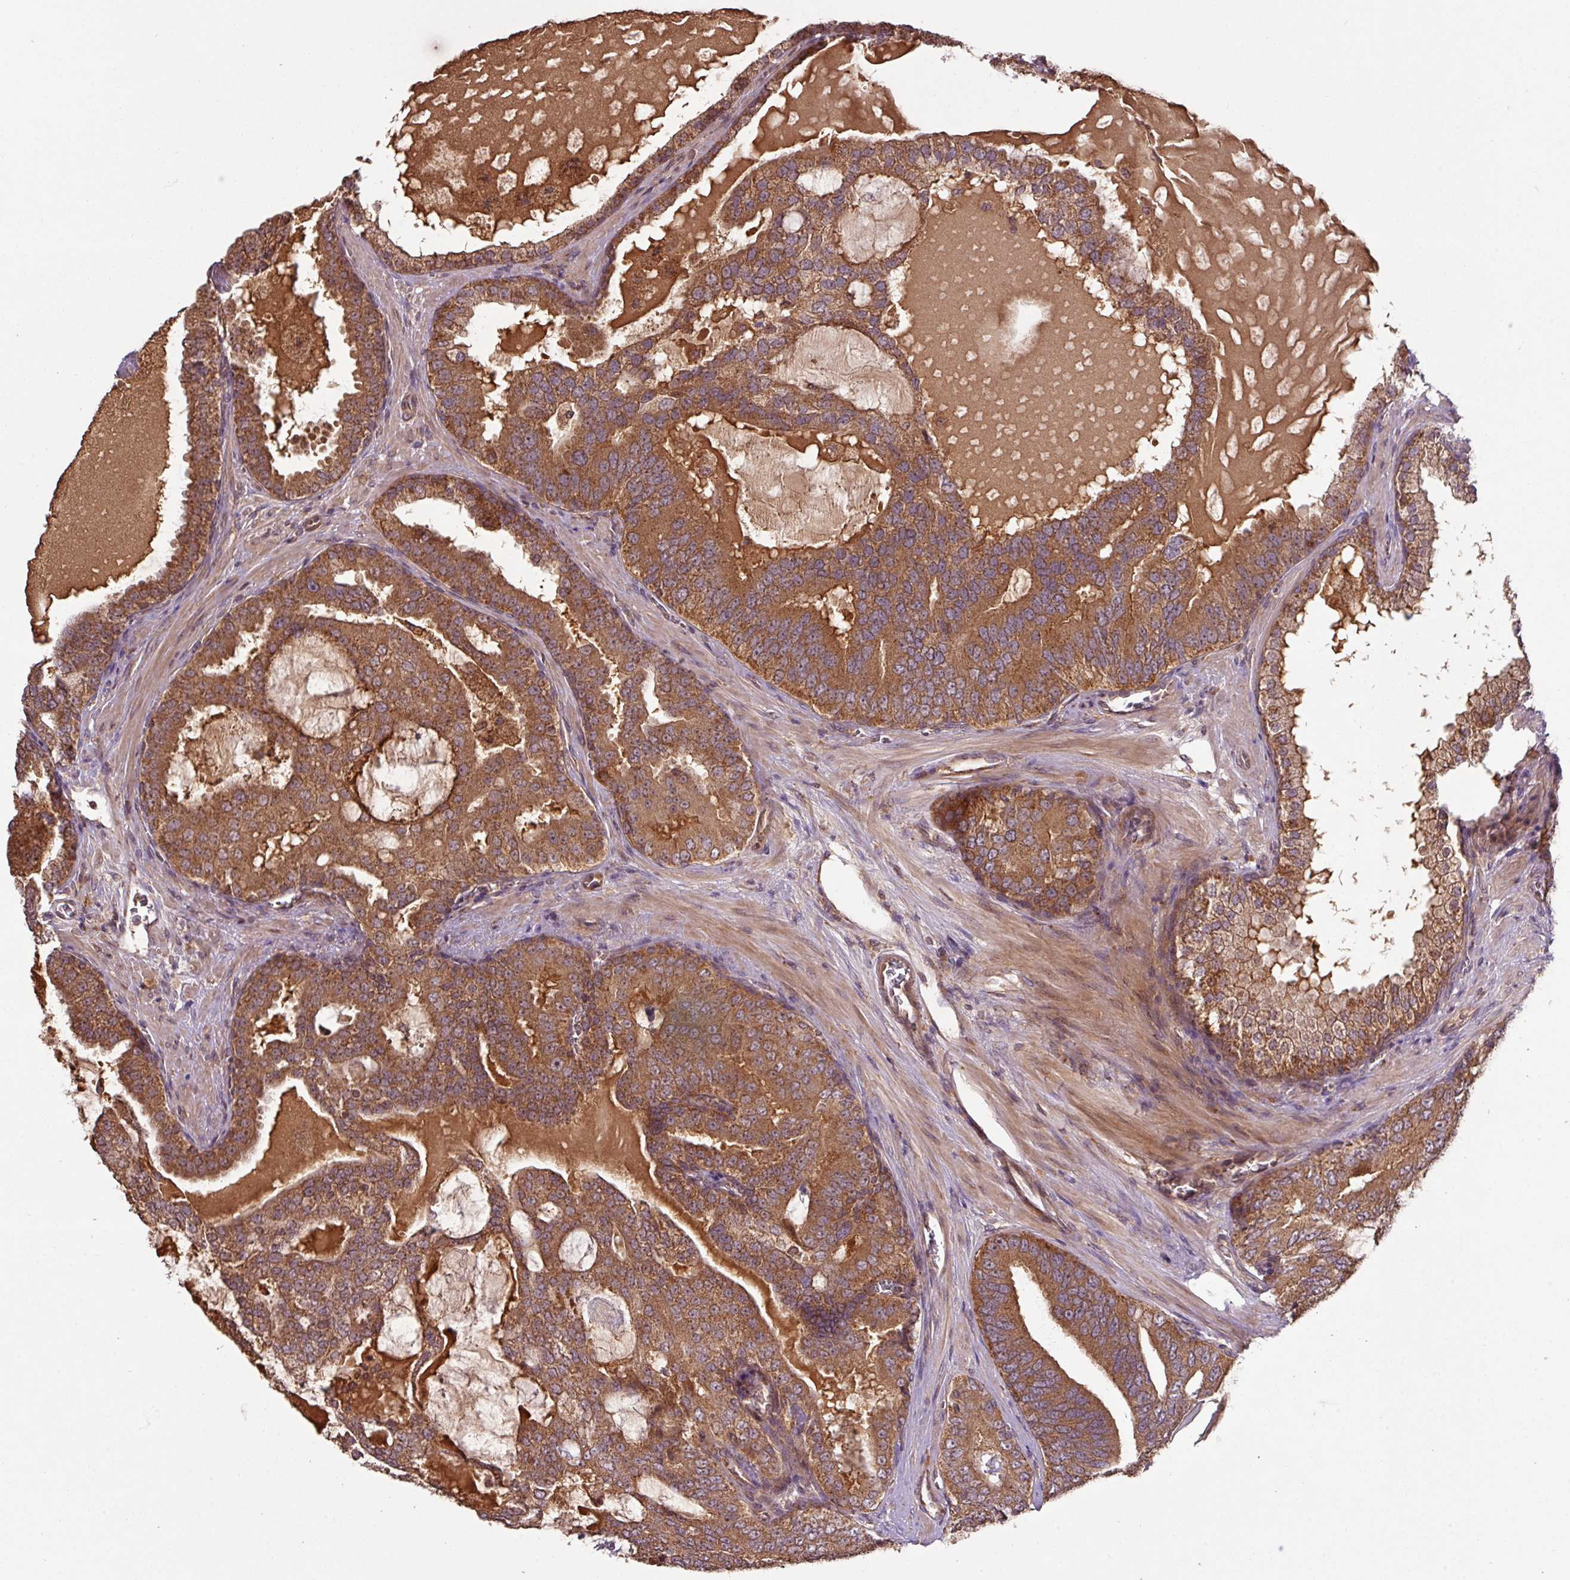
{"staining": {"intensity": "strong", "quantity": ">75%", "location": "cytoplasmic/membranous"}, "tissue": "prostate cancer", "cell_type": "Tumor cells", "image_type": "cancer", "snomed": [{"axis": "morphology", "description": "Adenocarcinoma, High grade"}, {"axis": "topography", "description": "Prostate"}], "caption": "Tumor cells exhibit strong cytoplasmic/membranous positivity in about >75% of cells in prostate high-grade adenocarcinoma.", "gene": "MRRF", "patient": {"sex": "male", "age": 55}}